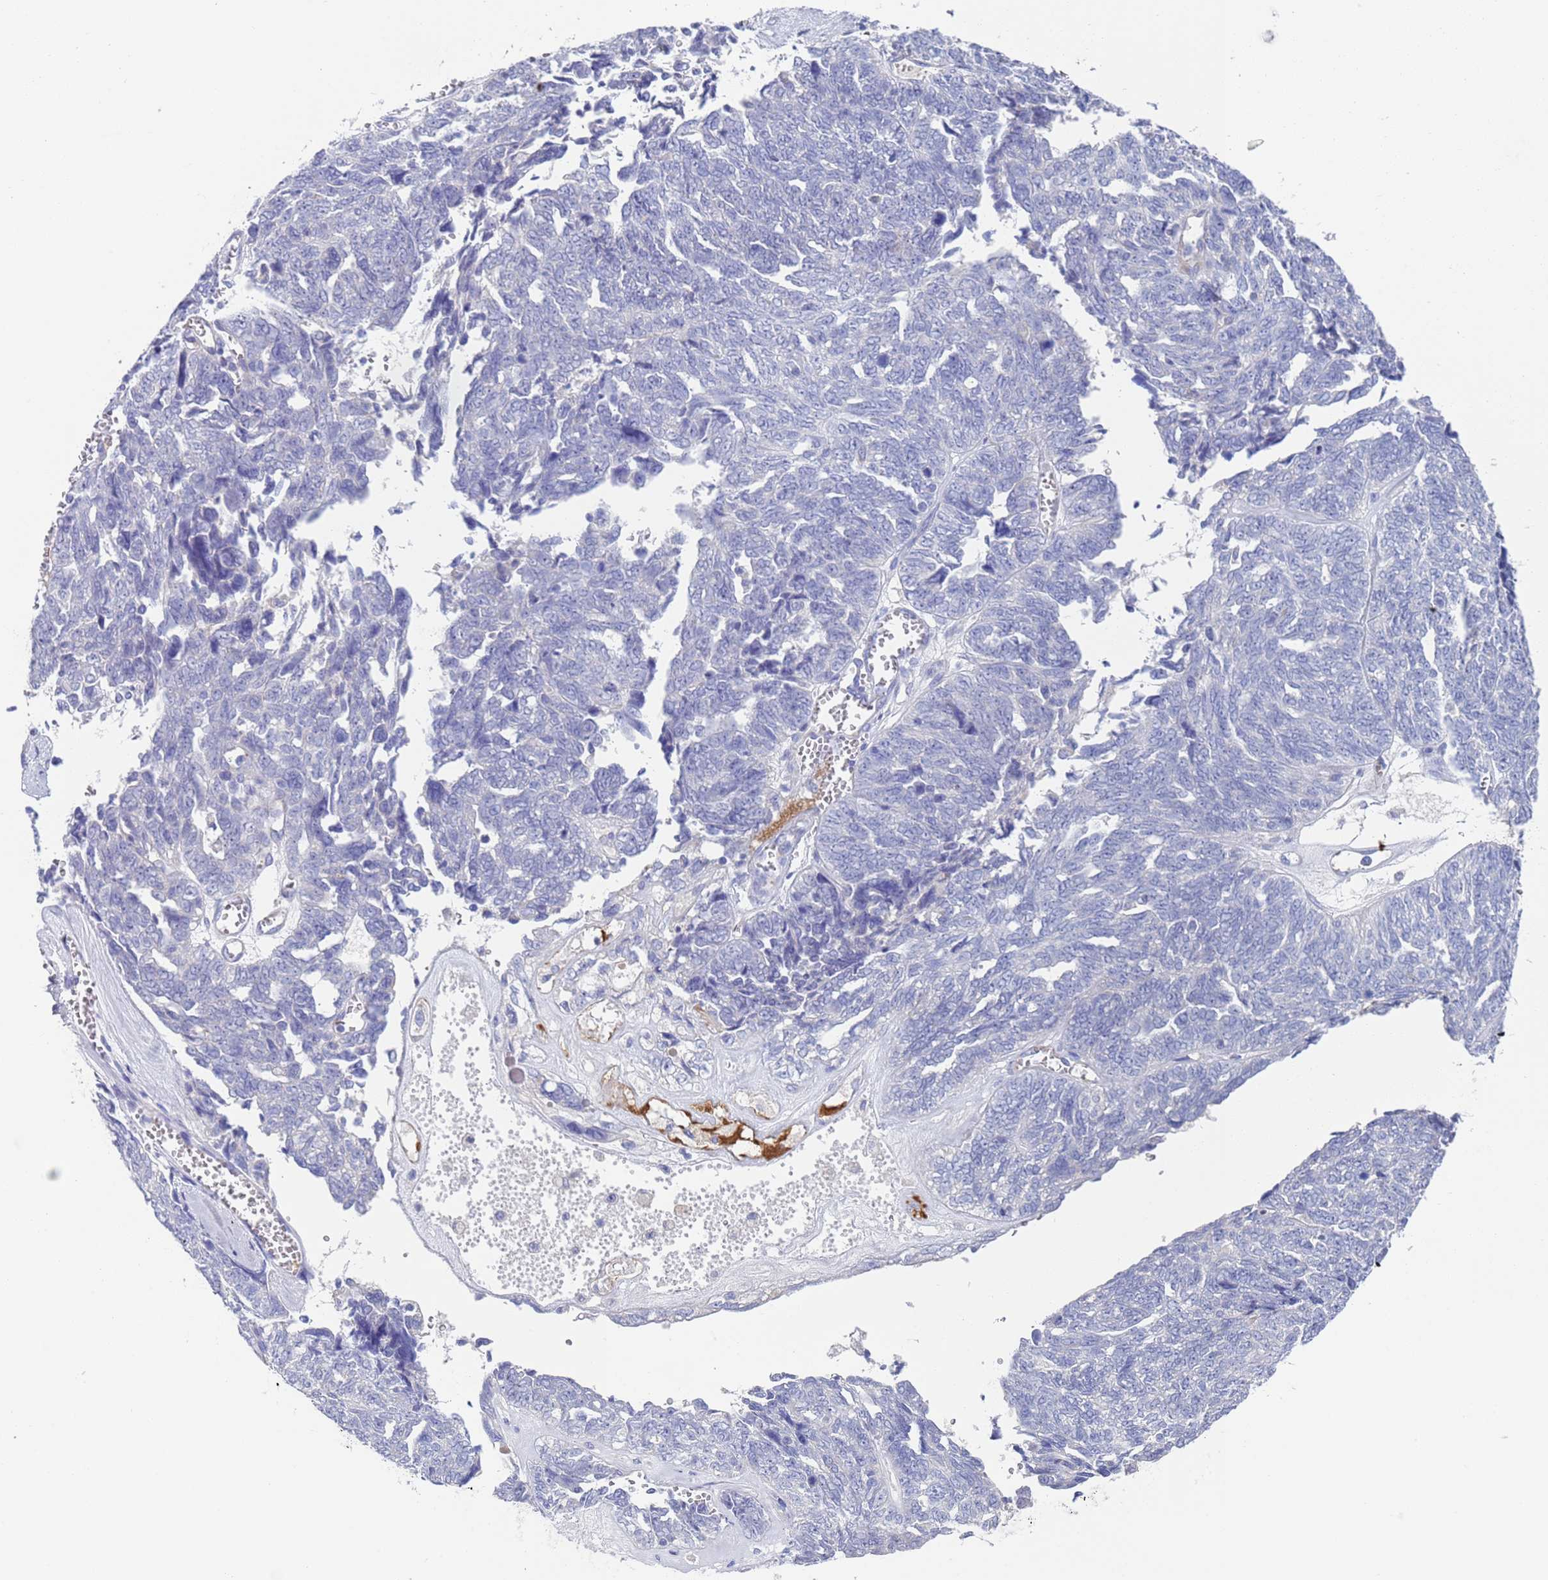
{"staining": {"intensity": "negative", "quantity": "none", "location": "none"}, "tissue": "ovarian cancer", "cell_type": "Tumor cells", "image_type": "cancer", "snomed": [{"axis": "morphology", "description": "Cystadenocarcinoma, serous, NOS"}, {"axis": "topography", "description": "Ovary"}], "caption": "DAB (3,3'-diaminobenzidine) immunohistochemical staining of ovarian cancer displays no significant staining in tumor cells.", "gene": "PET117", "patient": {"sex": "female", "age": 79}}